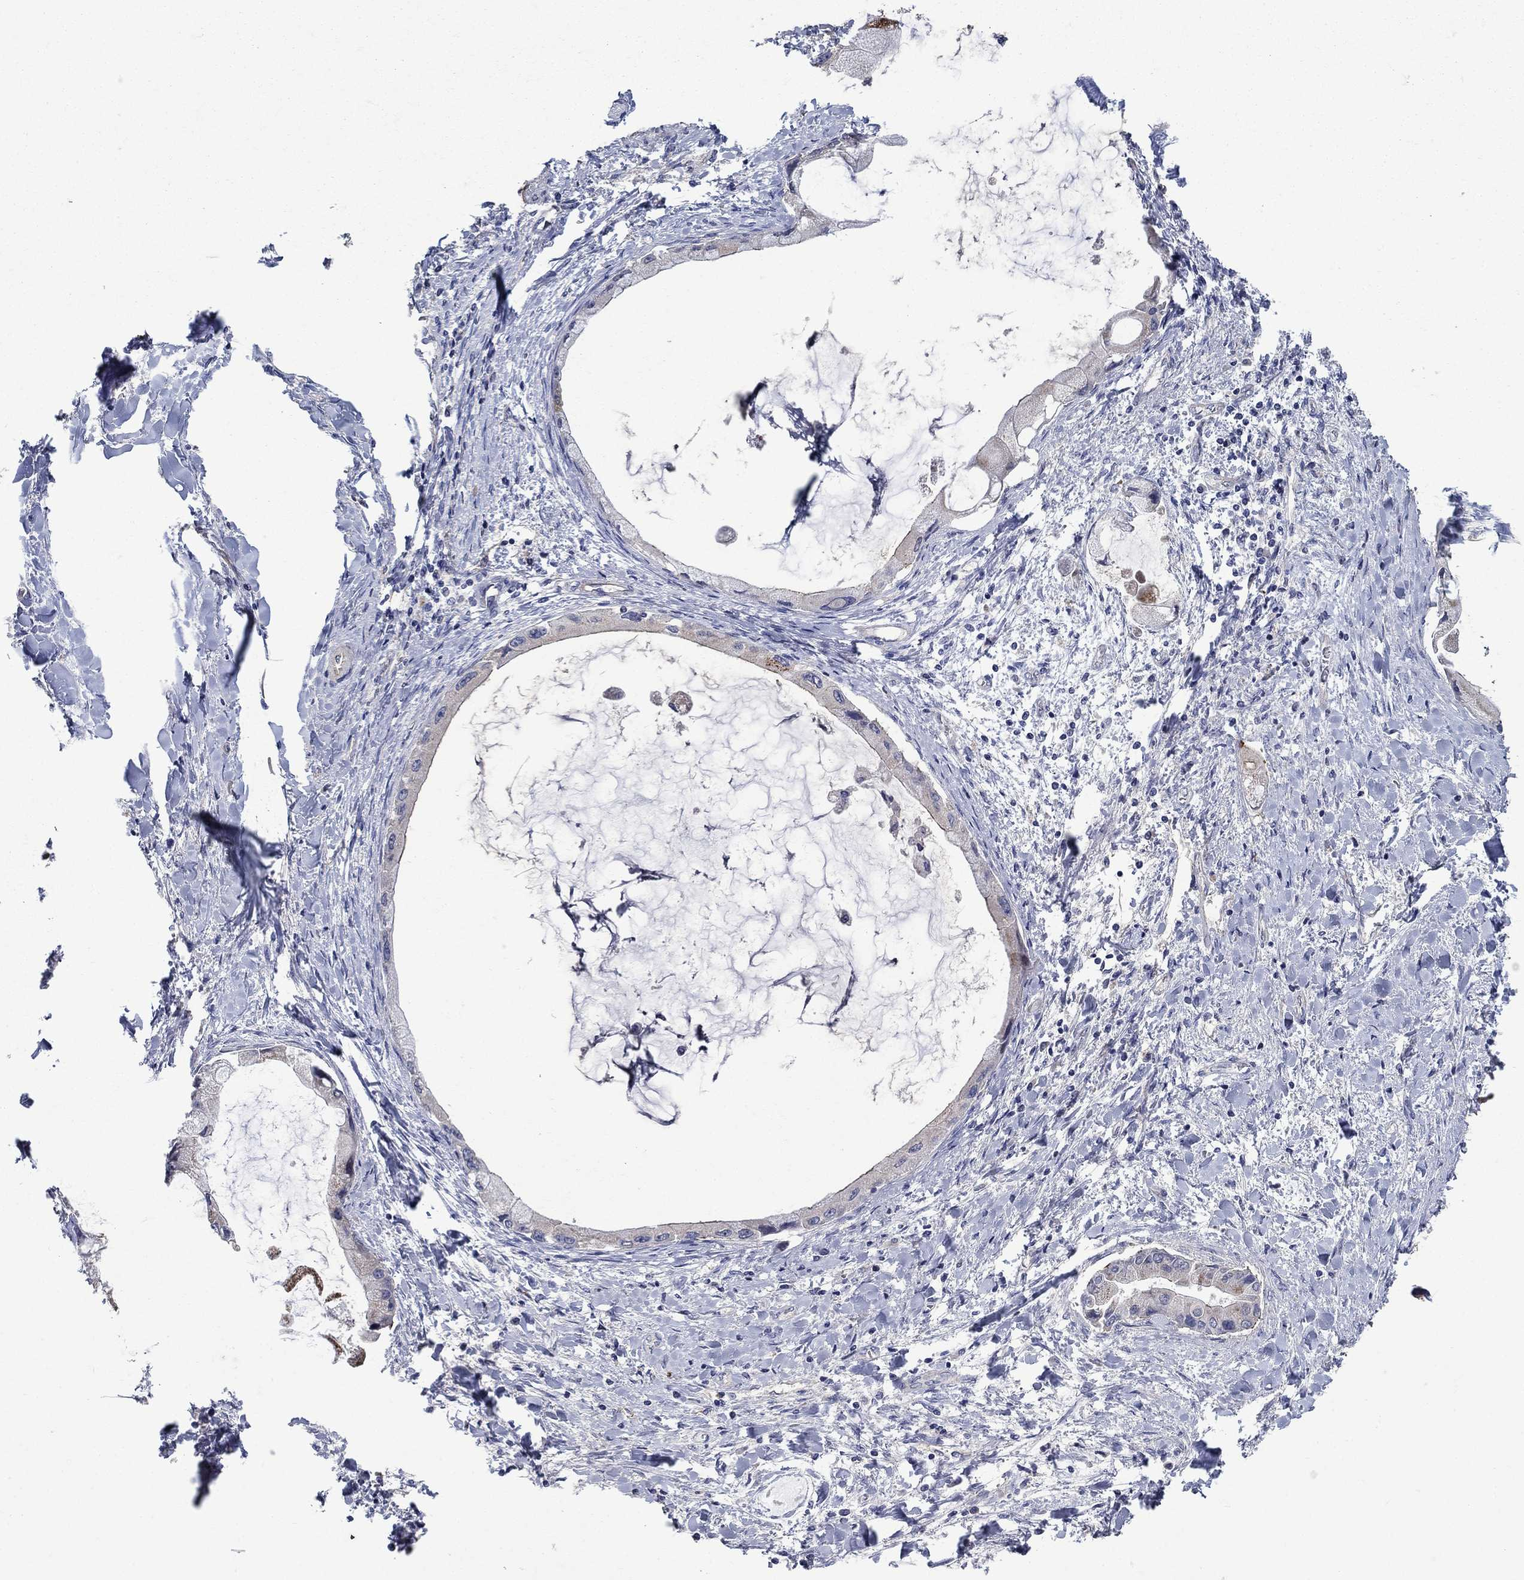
{"staining": {"intensity": "strong", "quantity": "<25%", "location": "cytoplasmic/membranous"}, "tissue": "liver cancer", "cell_type": "Tumor cells", "image_type": "cancer", "snomed": [{"axis": "morphology", "description": "Cholangiocarcinoma"}, {"axis": "topography", "description": "Liver"}], "caption": "Protein expression analysis of liver cholangiocarcinoma displays strong cytoplasmic/membranous positivity in approximately <25% of tumor cells.", "gene": "SLC7A1", "patient": {"sex": "male", "age": 50}}